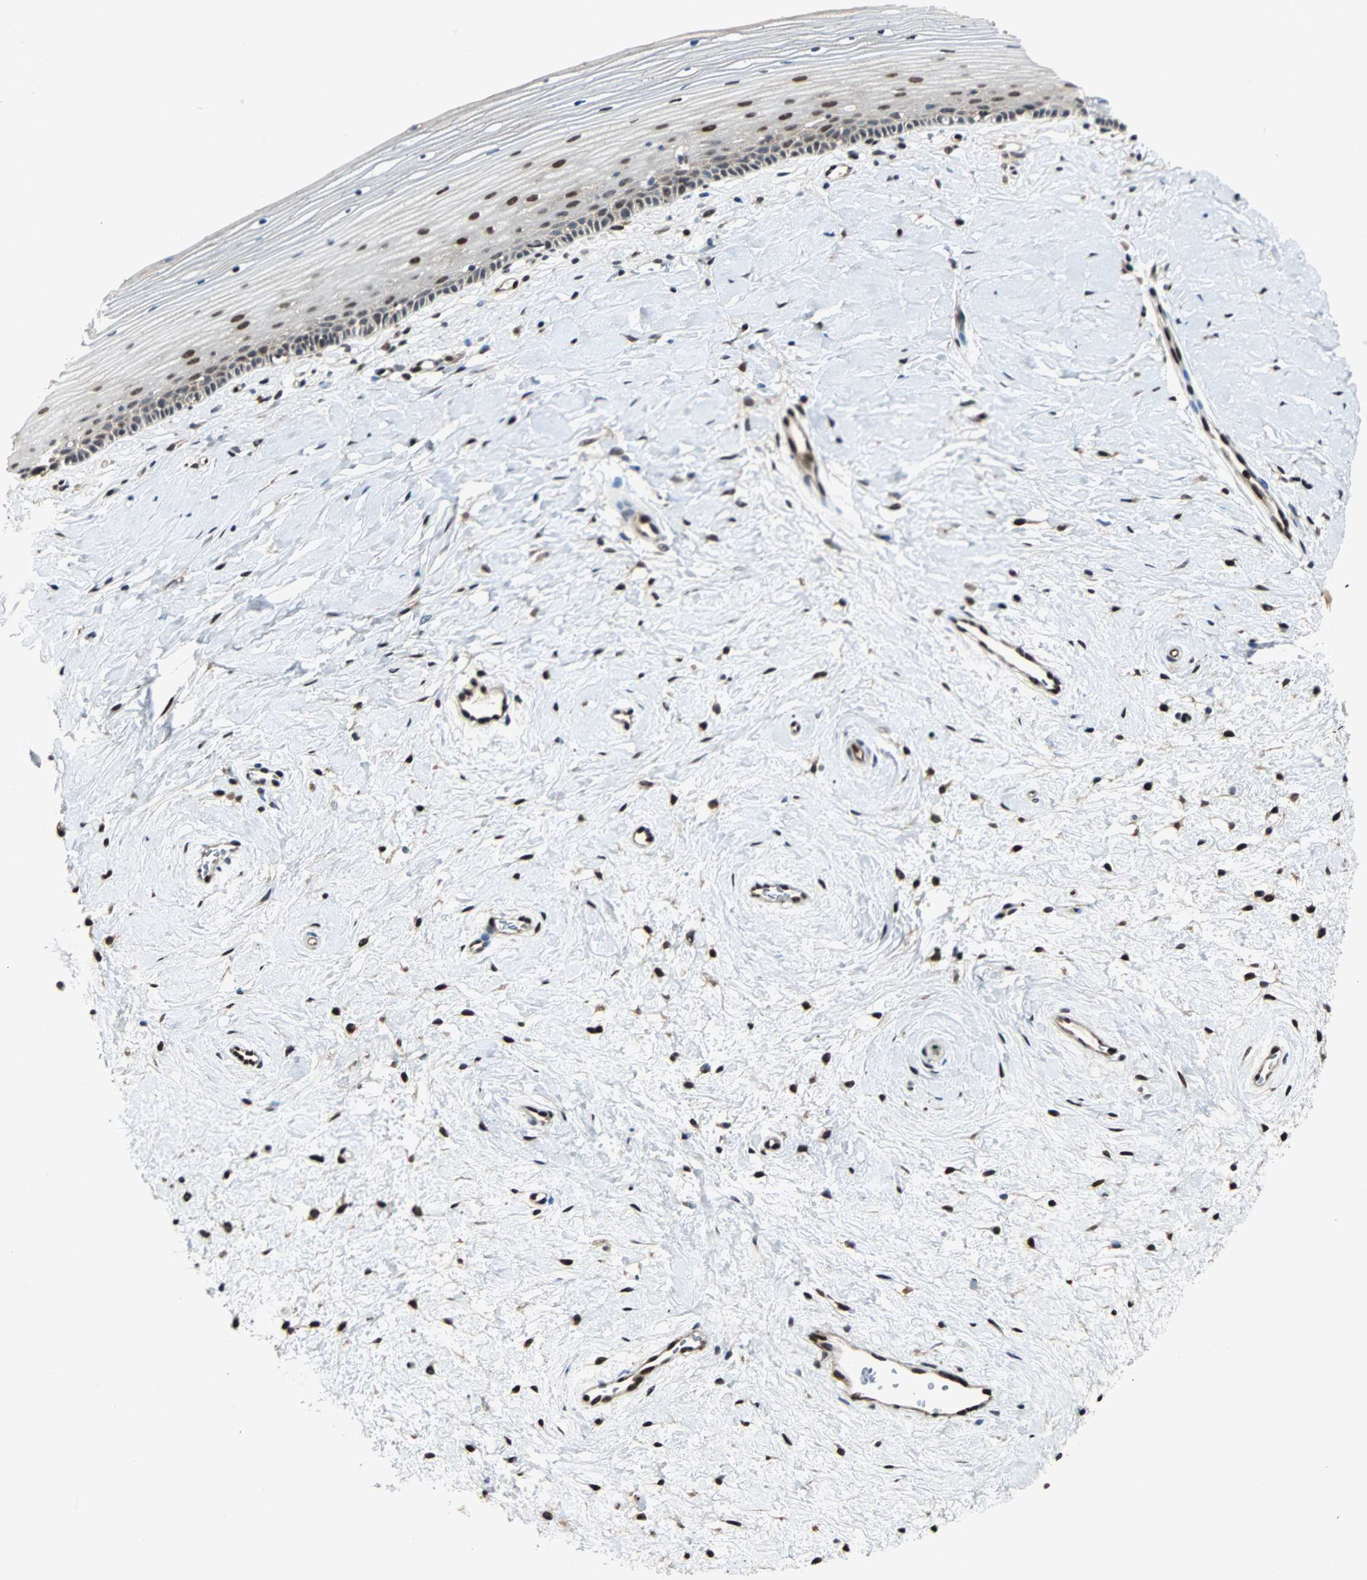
{"staining": {"intensity": "strong", "quantity": ">75%", "location": "cytoplasmic/membranous,nuclear"}, "tissue": "cervix", "cell_type": "Glandular cells", "image_type": "normal", "snomed": [{"axis": "morphology", "description": "Normal tissue, NOS"}, {"axis": "topography", "description": "Cervix"}], "caption": "Cervix stained for a protein (brown) exhibits strong cytoplasmic/membranous,nuclear positive staining in approximately >75% of glandular cells.", "gene": "ACLY", "patient": {"sex": "female", "age": 39}}